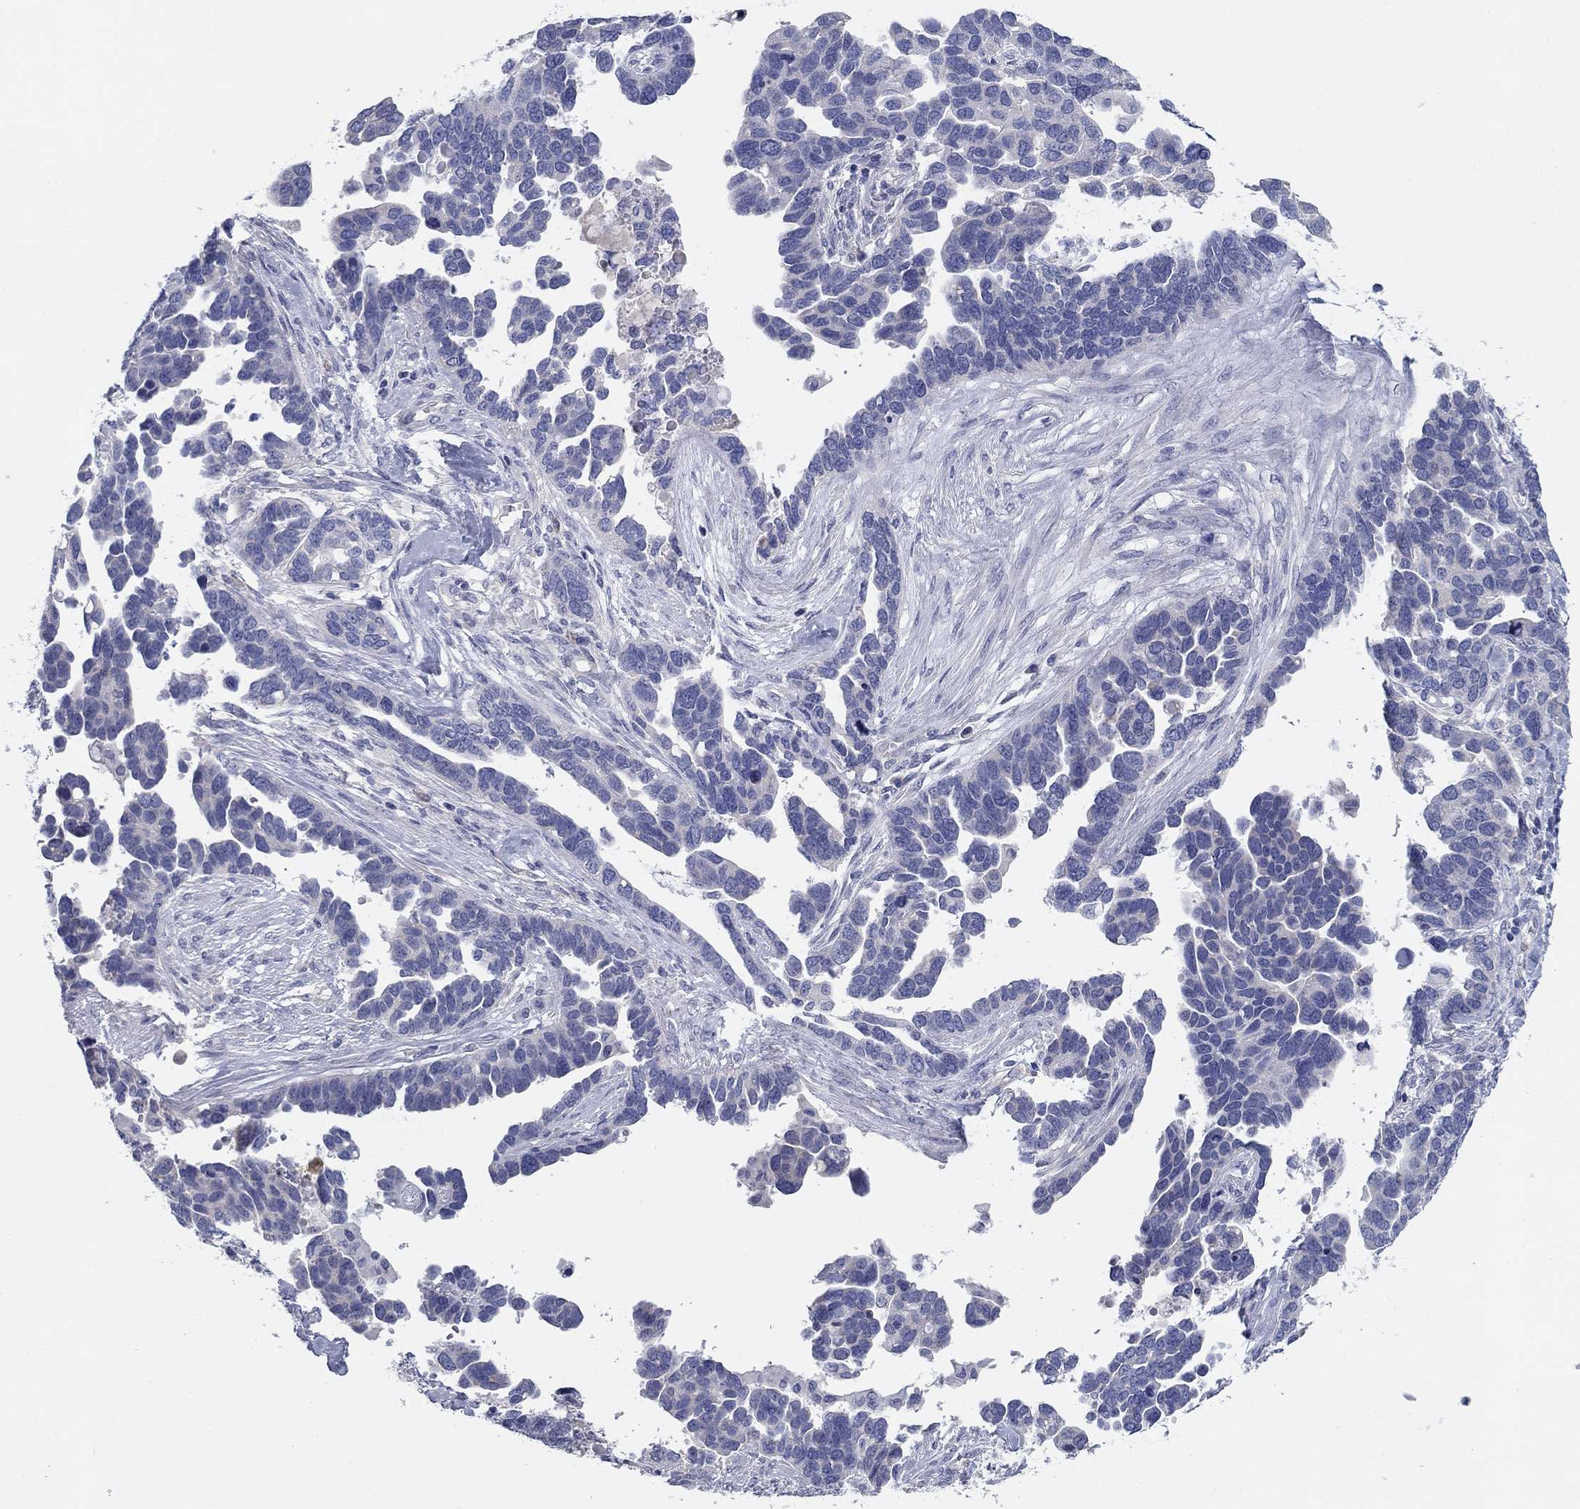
{"staining": {"intensity": "negative", "quantity": "none", "location": "none"}, "tissue": "ovarian cancer", "cell_type": "Tumor cells", "image_type": "cancer", "snomed": [{"axis": "morphology", "description": "Cystadenocarcinoma, serous, NOS"}, {"axis": "topography", "description": "Ovary"}], "caption": "Ovarian cancer stained for a protein using immunohistochemistry (IHC) demonstrates no staining tumor cells.", "gene": "GRK7", "patient": {"sex": "female", "age": 54}}